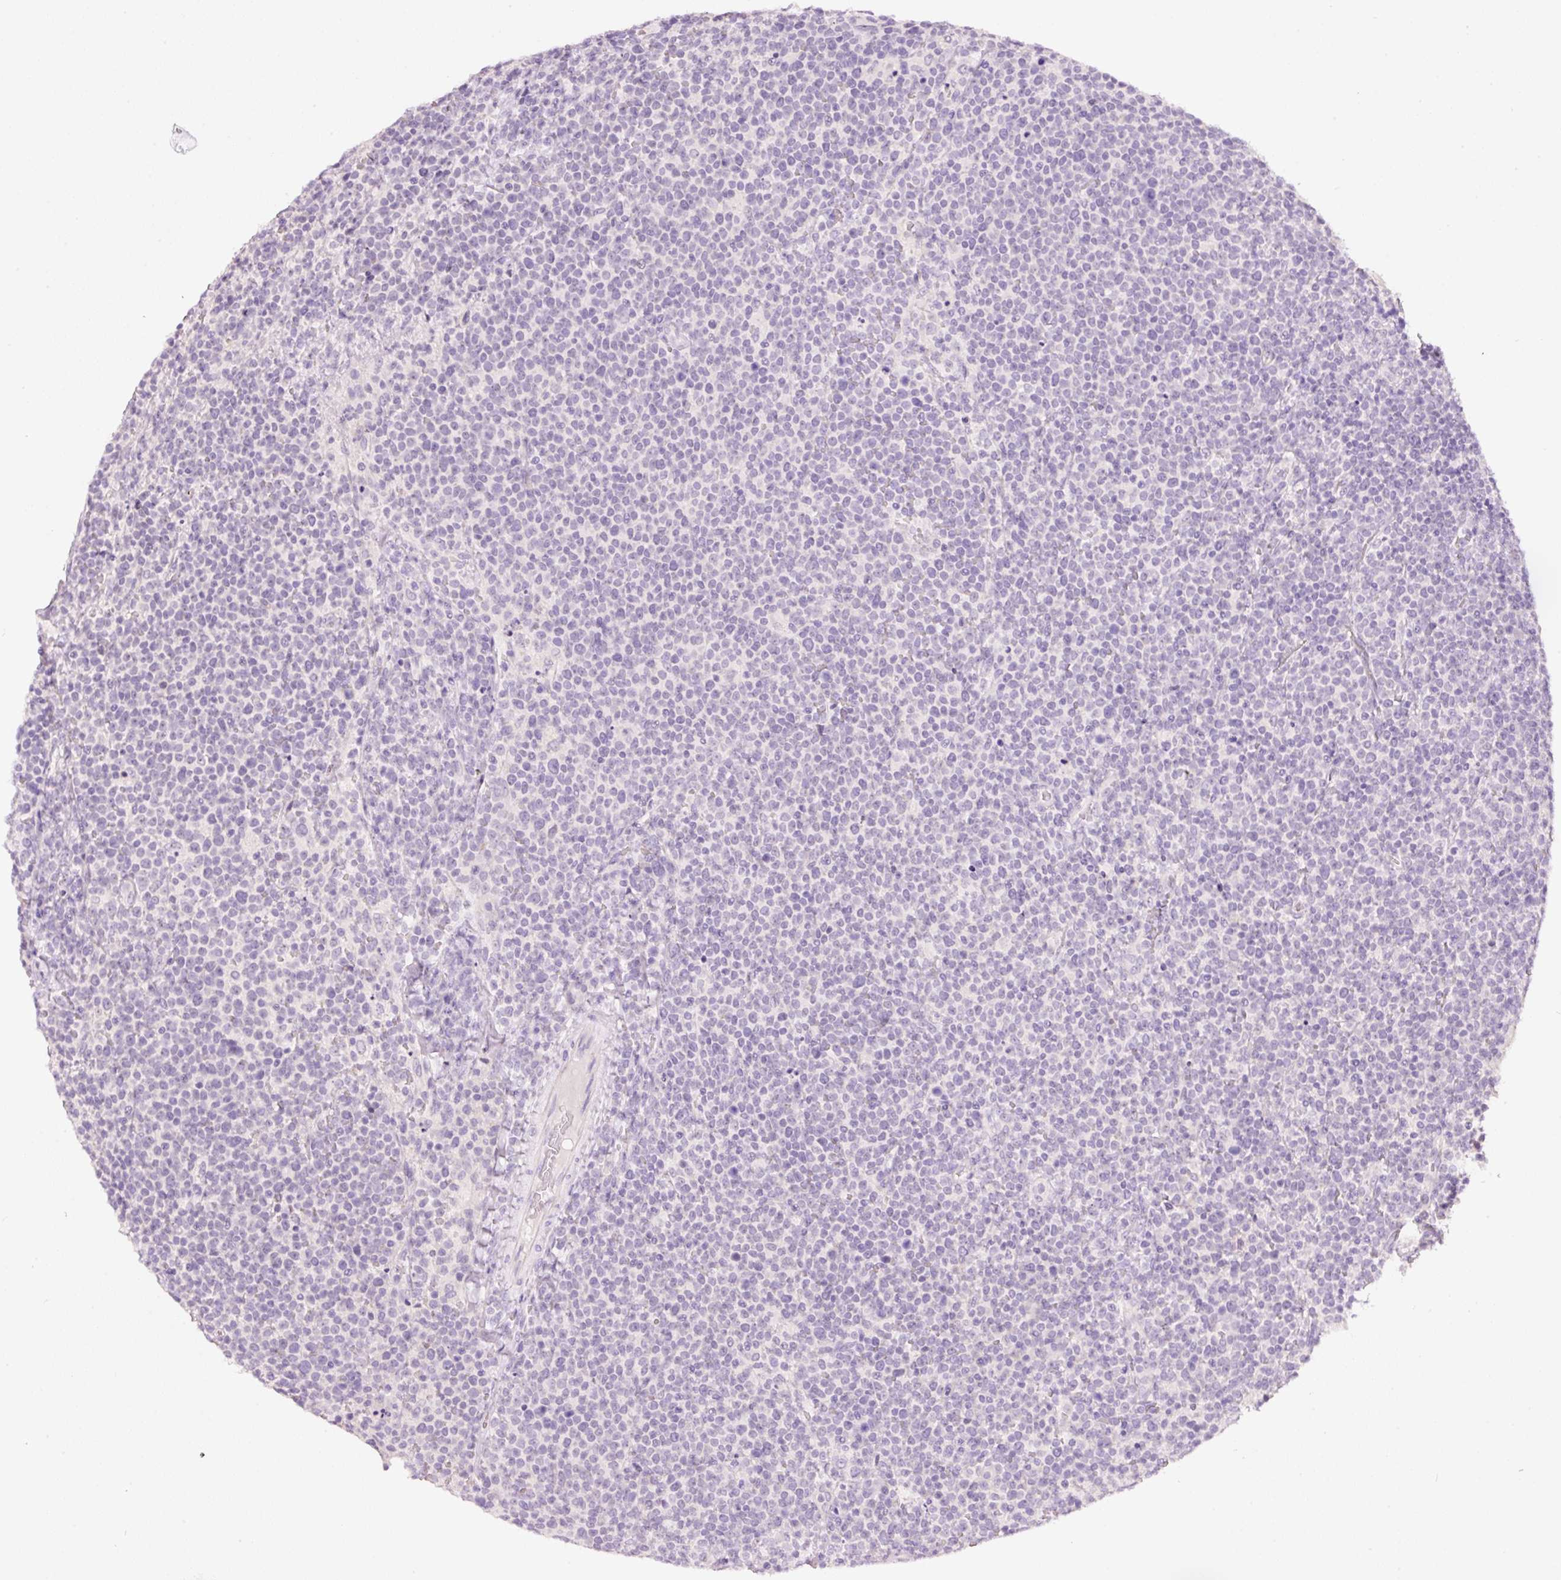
{"staining": {"intensity": "negative", "quantity": "none", "location": "none"}, "tissue": "lymphoma", "cell_type": "Tumor cells", "image_type": "cancer", "snomed": [{"axis": "morphology", "description": "Malignant lymphoma, non-Hodgkin's type, High grade"}, {"axis": "topography", "description": "Lymph node"}], "caption": "An IHC histopathology image of high-grade malignant lymphoma, non-Hodgkin's type is shown. There is no staining in tumor cells of high-grade malignant lymphoma, non-Hodgkin's type. The staining is performed using DAB brown chromogen with nuclei counter-stained in using hematoxylin.", "gene": "GCG", "patient": {"sex": "male", "age": 61}}